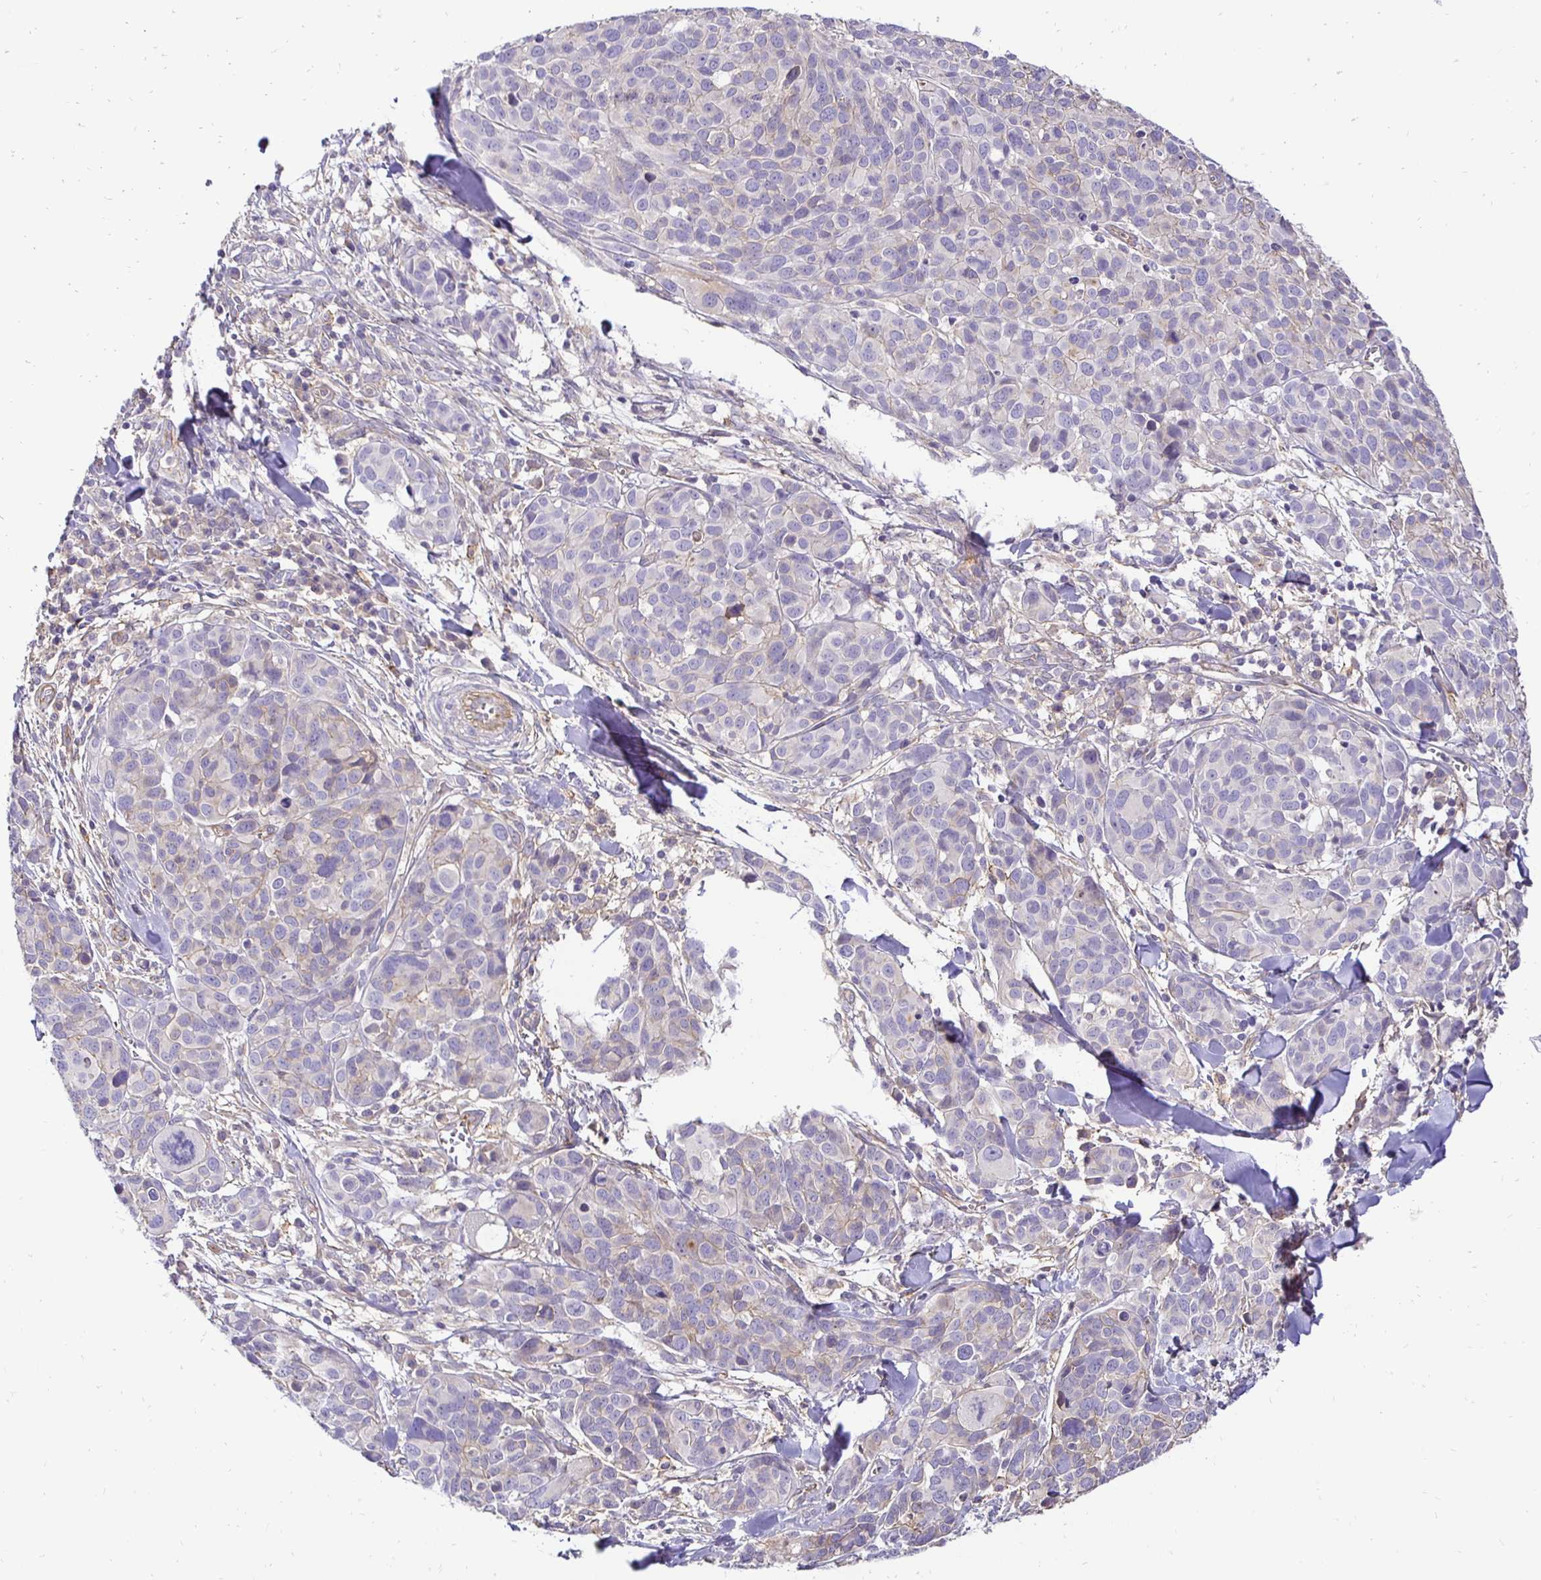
{"staining": {"intensity": "negative", "quantity": "none", "location": "none"}, "tissue": "melanoma", "cell_type": "Tumor cells", "image_type": "cancer", "snomed": [{"axis": "morphology", "description": "Malignant melanoma, NOS"}, {"axis": "topography", "description": "Skin"}], "caption": "Human melanoma stained for a protein using immunohistochemistry exhibits no expression in tumor cells.", "gene": "SLC9A1", "patient": {"sex": "male", "age": 51}}